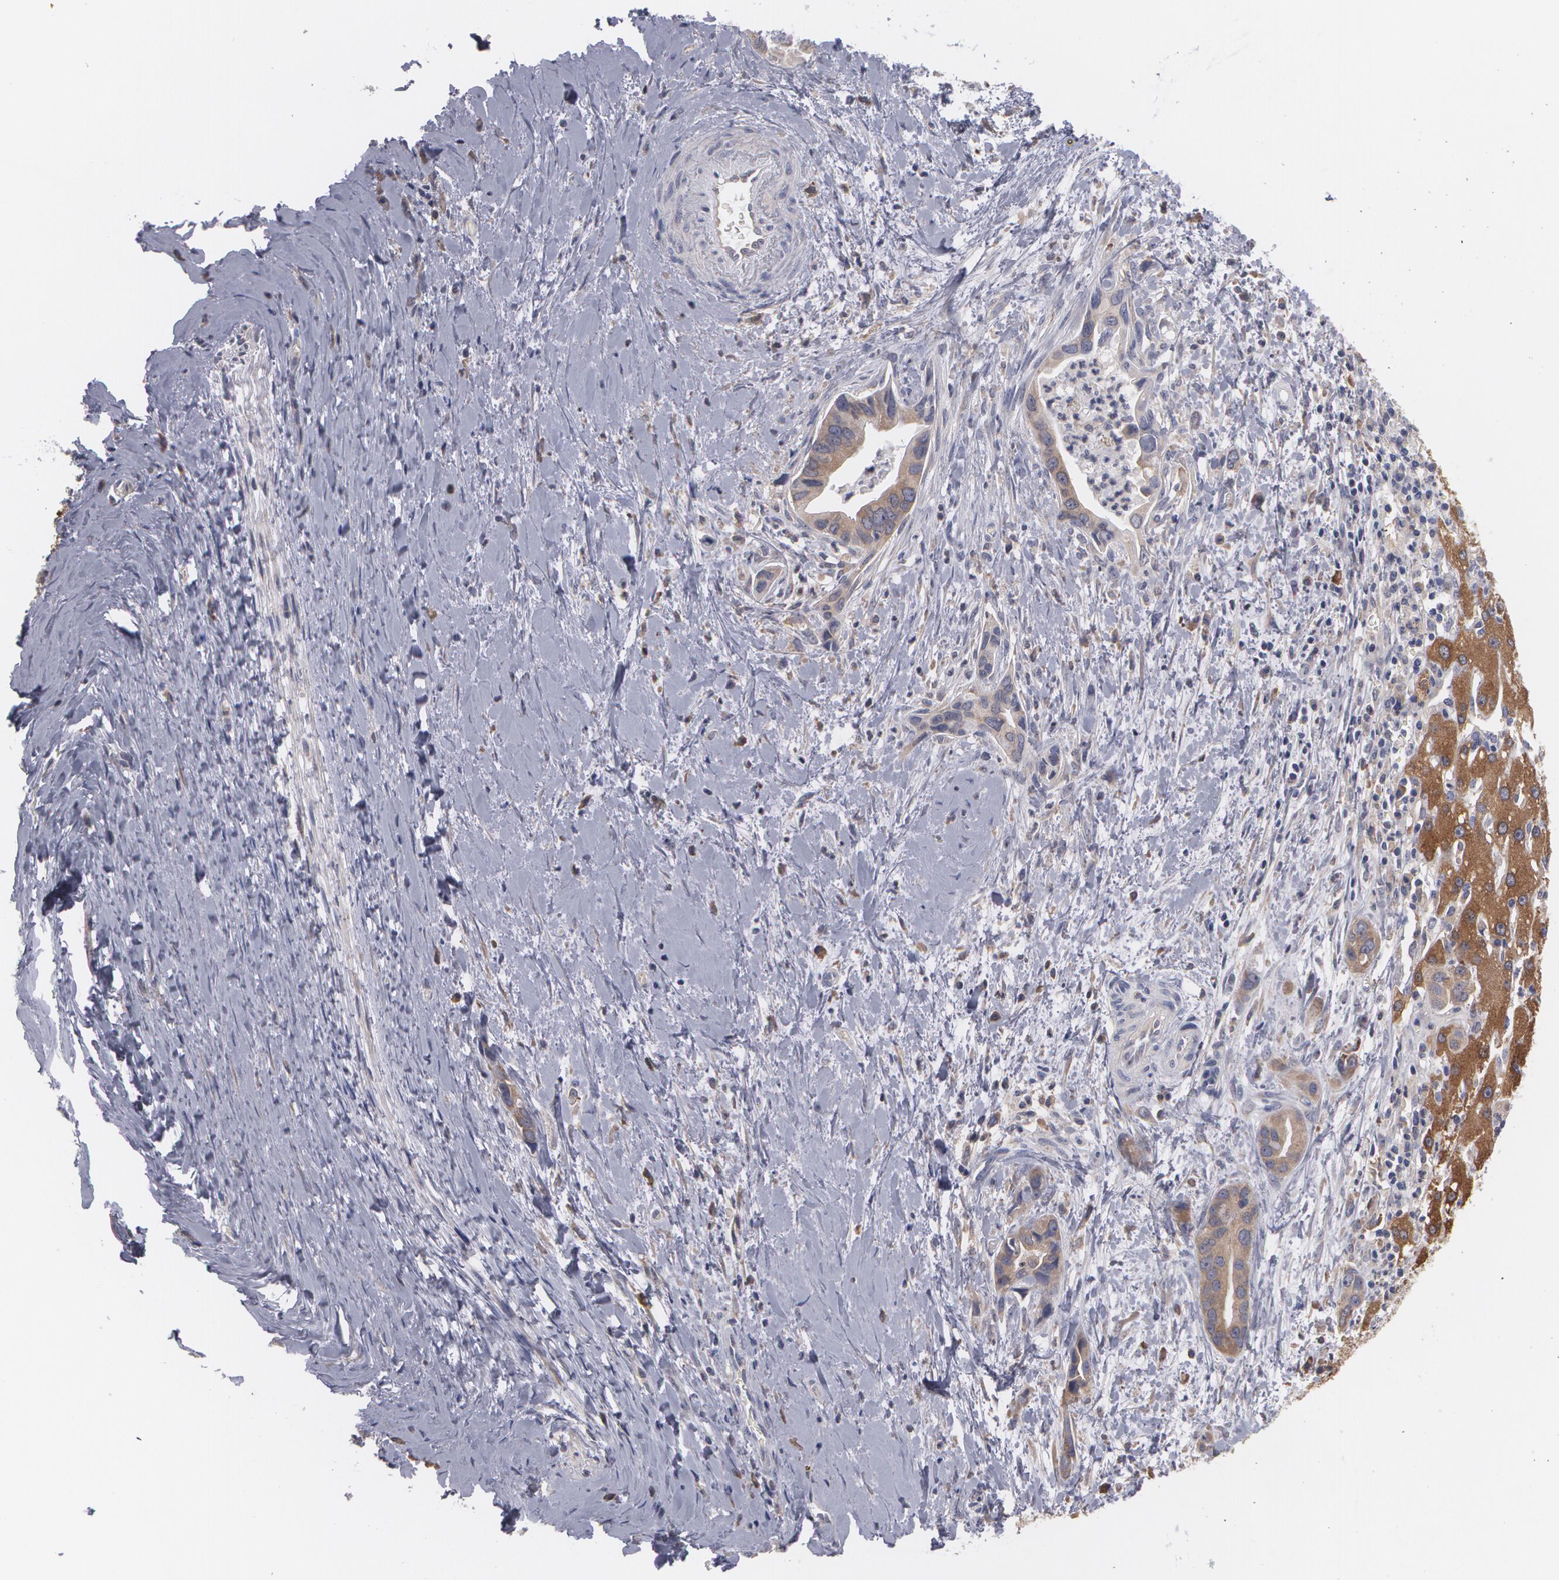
{"staining": {"intensity": "moderate", "quantity": ">75%", "location": "cytoplasmic/membranous"}, "tissue": "liver cancer", "cell_type": "Tumor cells", "image_type": "cancer", "snomed": [{"axis": "morphology", "description": "Cholangiocarcinoma"}, {"axis": "topography", "description": "Liver"}], "caption": "An immunohistochemistry histopathology image of tumor tissue is shown. Protein staining in brown shows moderate cytoplasmic/membranous positivity in liver cholangiocarcinoma within tumor cells.", "gene": "MTHFD1", "patient": {"sex": "female", "age": 65}}